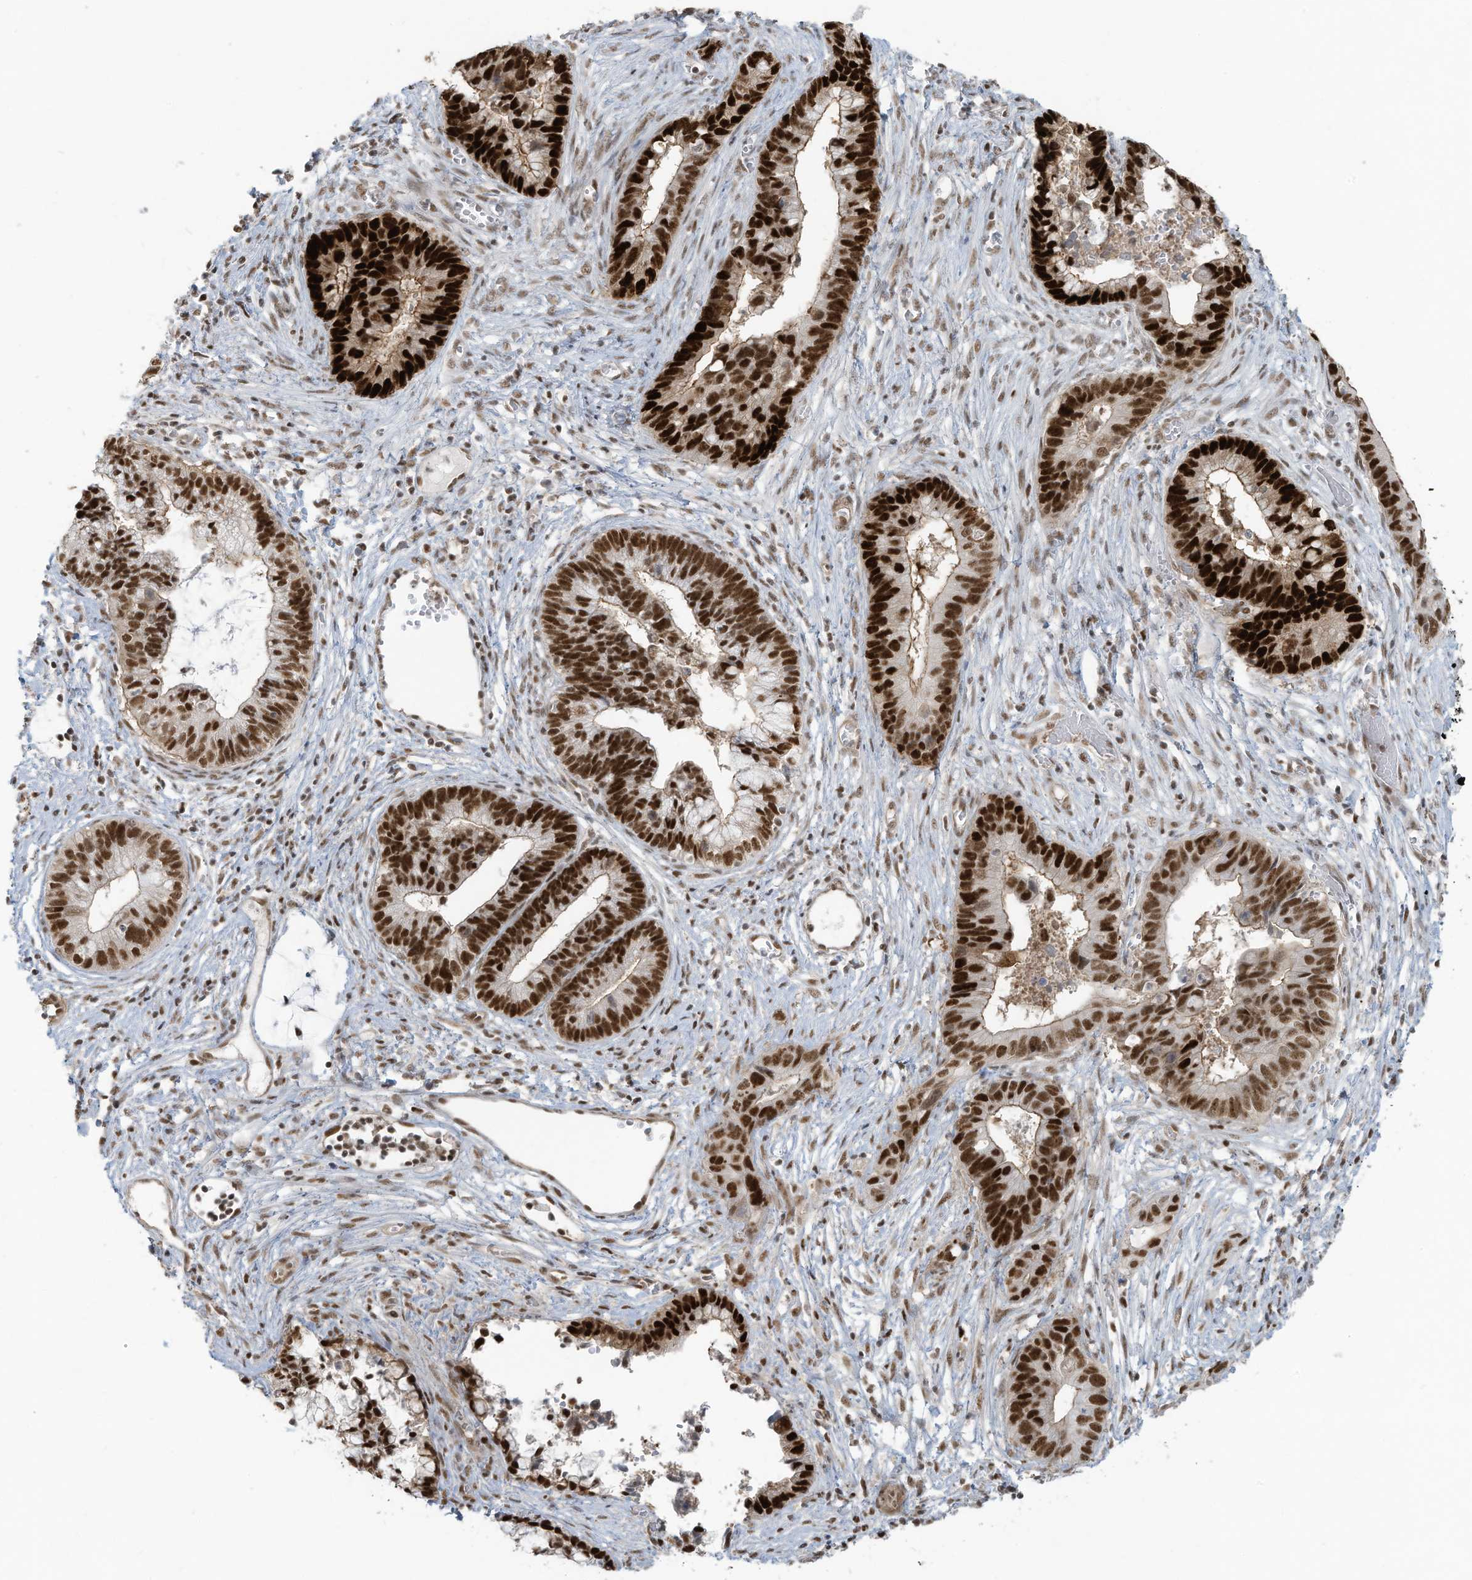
{"staining": {"intensity": "strong", "quantity": ">75%", "location": "nuclear"}, "tissue": "cervical cancer", "cell_type": "Tumor cells", "image_type": "cancer", "snomed": [{"axis": "morphology", "description": "Adenocarcinoma, NOS"}, {"axis": "topography", "description": "Cervix"}], "caption": "Immunohistochemistry staining of cervical cancer, which demonstrates high levels of strong nuclear staining in approximately >75% of tumor cells indicating strong nuclear protein staining. The staining was performed using DAB (brown) for protein detection and nuclei were counterstained in hematoxylin (blue).", "gene": "DBR1", "patient": {"sex": "female", "age": 44}}